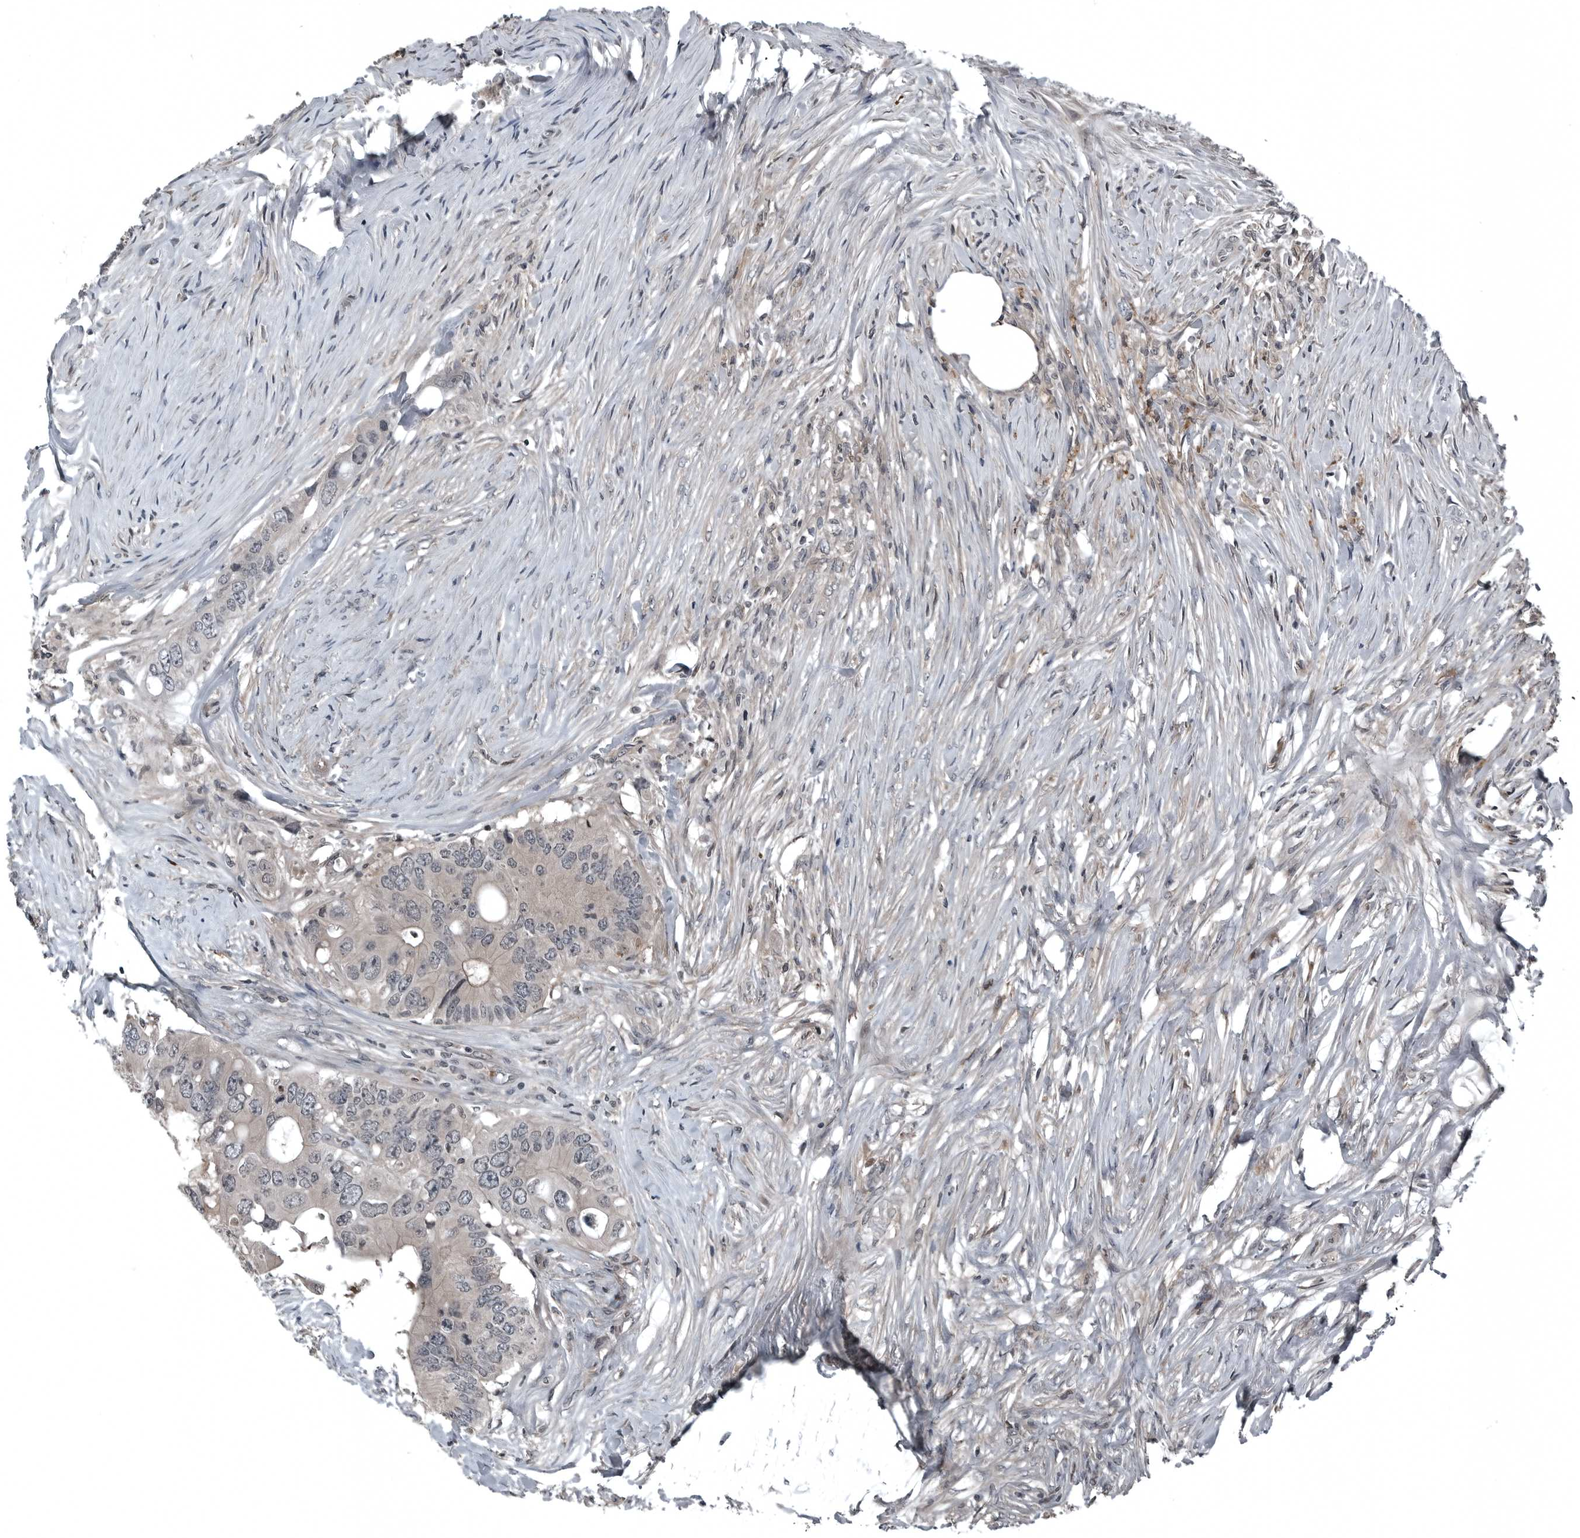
{"staining": {"intensity": "negative", "quantity": "none", "location": "none"}, "tissue": "colorectal cancer", "cell_type": "Tumor cells", "image_type": "cancer", "snomed": [{"axis": "morphology", "description": "Adenocarcinoma, NOS"}, {"axis": "topography", "description": "Colon"}], "caption": "Colorectal cancer (adenocarcinoma) stained for a protein using IHC reveals no positivity tumor cells.", "gene": "GAK", "patient": {"sex": "male", "age": 71}}